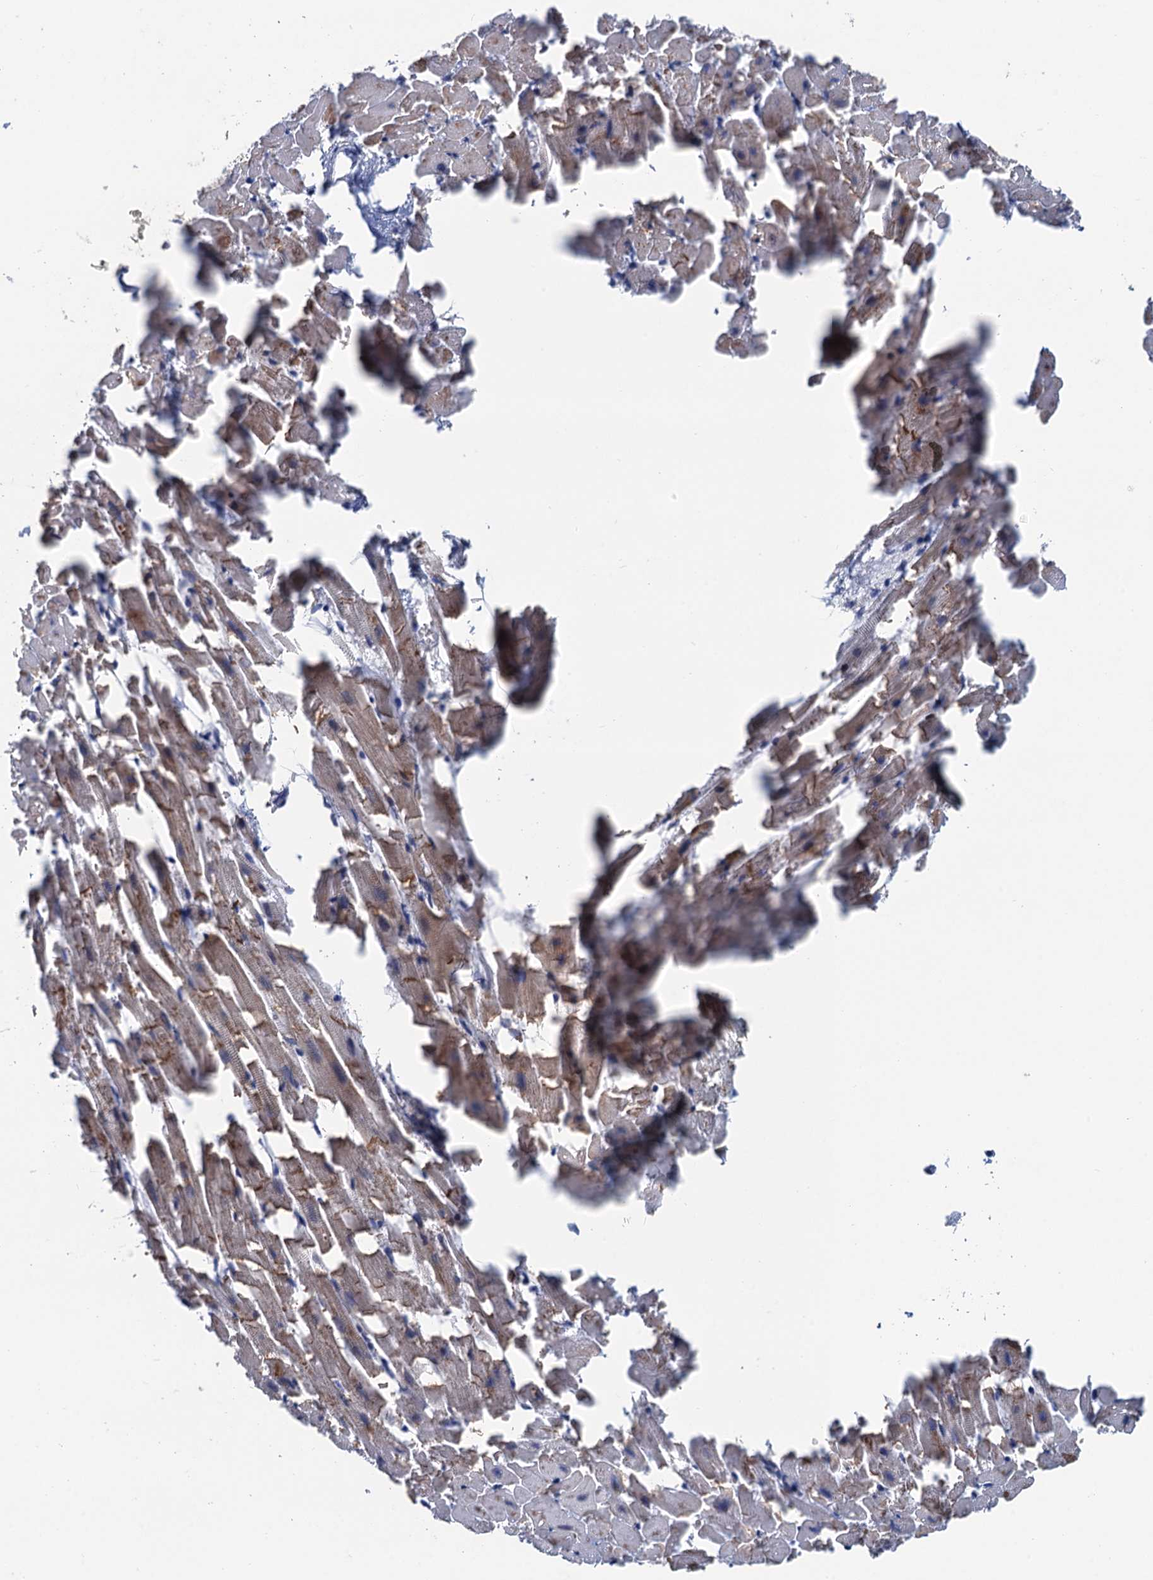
{"staining": {"intensity": "moderate", "quantity": "25%-75%", "location": "cytoplasmic/membranous,nuclear"}, "tissue": "heart muscle", "cell_type": "Cardiomyocytes", "image_type": "normal", "snomed": [{"axis": "morphology", "description": "Normal tissue, NOS"}, {"axis": "topography", "description": "Heart"}], "caption": "Moderate cytoplasmic/membranous,nuclear protein staining is seen in about 25%-75% of cardiomyocytes in heart muscle. The staining was performed using DAB (3,3'-diaminobenzidine), with brown indicating positive protein expression. Nuclei are stained blue with hematoxylin.", "gene": "RASSF4", "patient": {"sex": "female", "age": 64}}